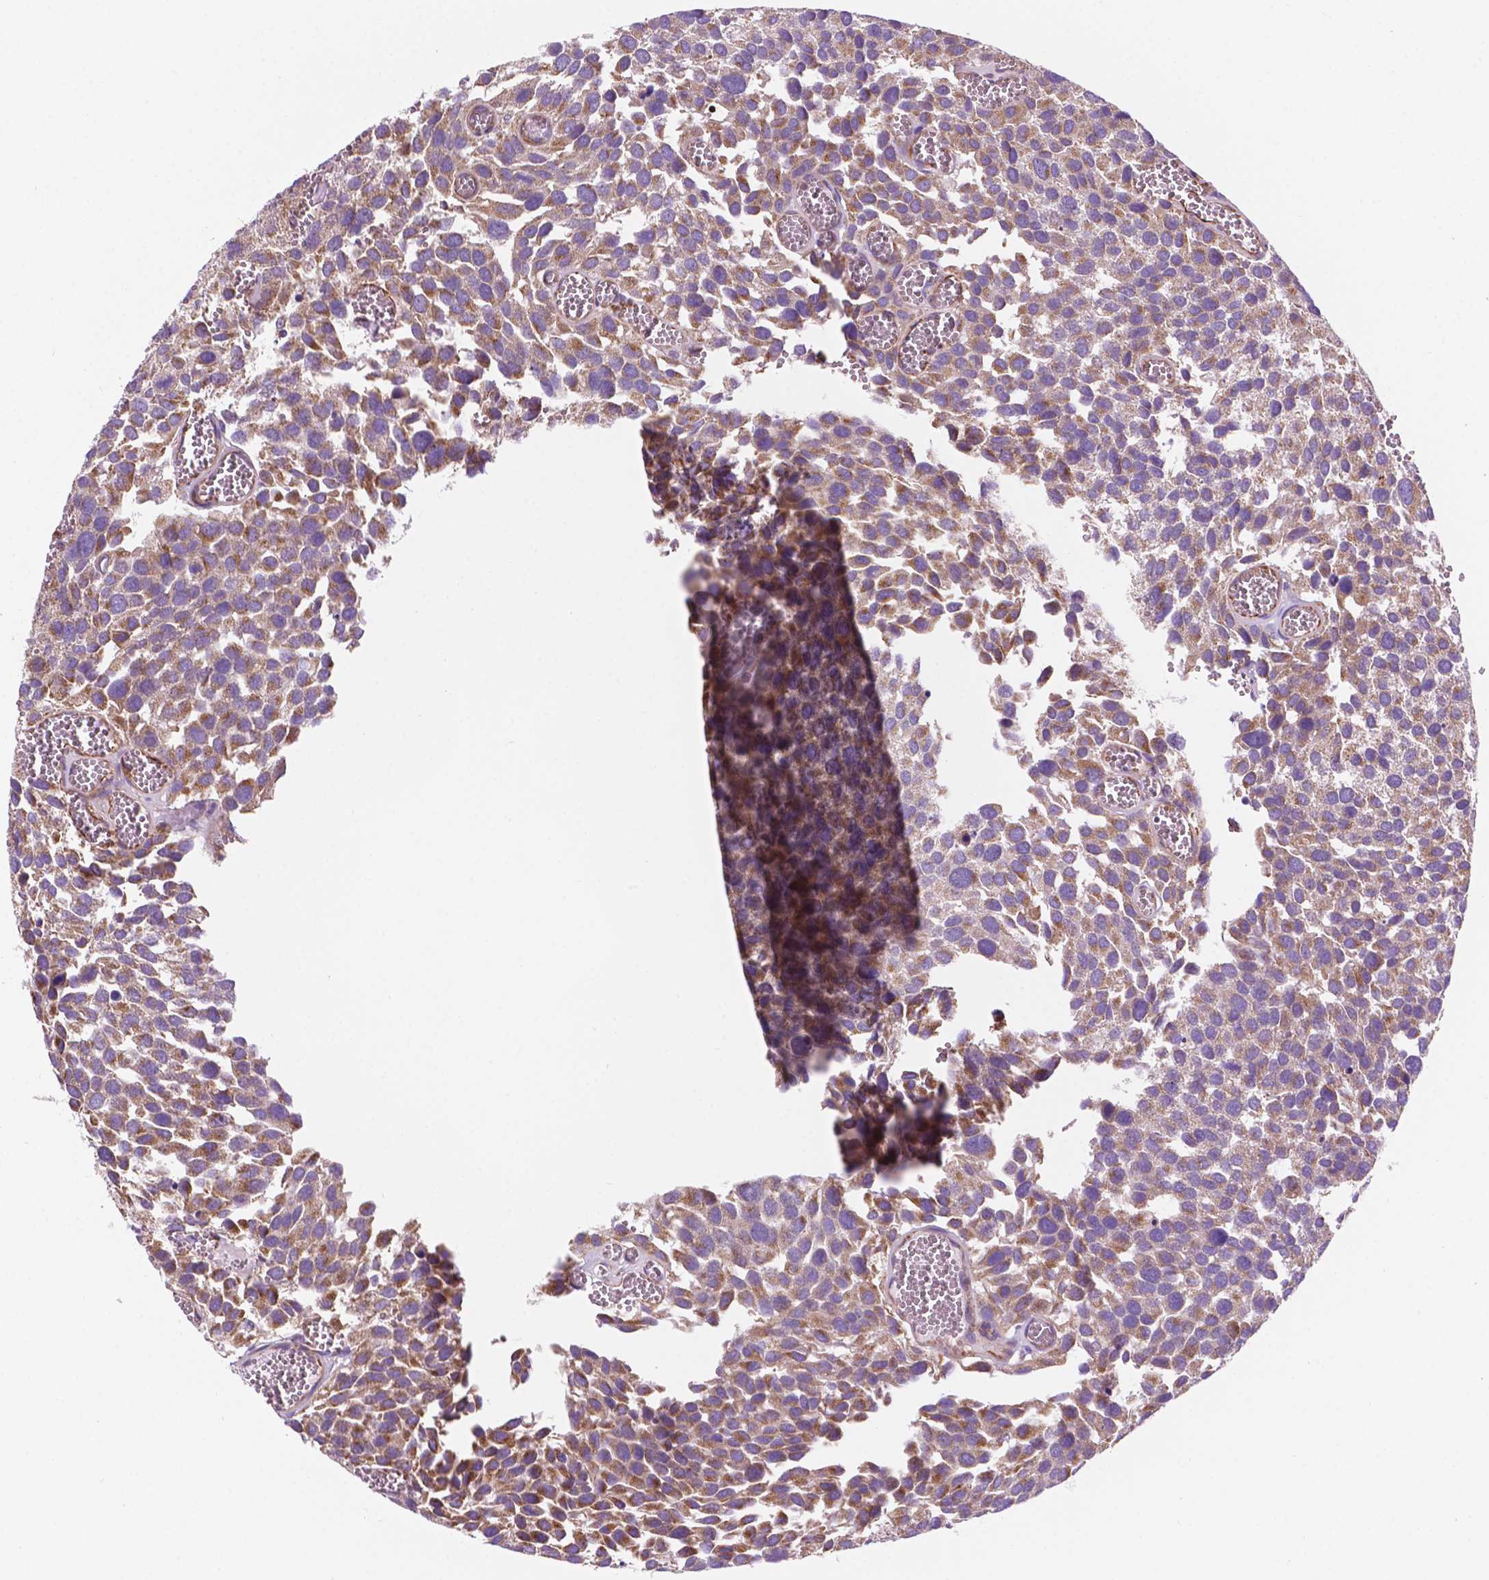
{"staining": {"intensity": "moderate", "quantity": ">75%", "location": "cytoplasmic/membranous"}, "tissue": "urothelial cancer", "cell_type": "Tumor cells", "image_type": "cancer", "snomed": [{"axis": "morphology", "description": "Urothelial carcinoma, Low grade"}, {"axis": "topography", "description": "Urinary bladder"}], "caption": "Protein staining of urothelial cancer tissue reveals moderate cytoplasmic/membranous expression in about >75% of tumor cells.", "gene": "GEMIN4", "patient": {"sex": "female", "age": 69}}